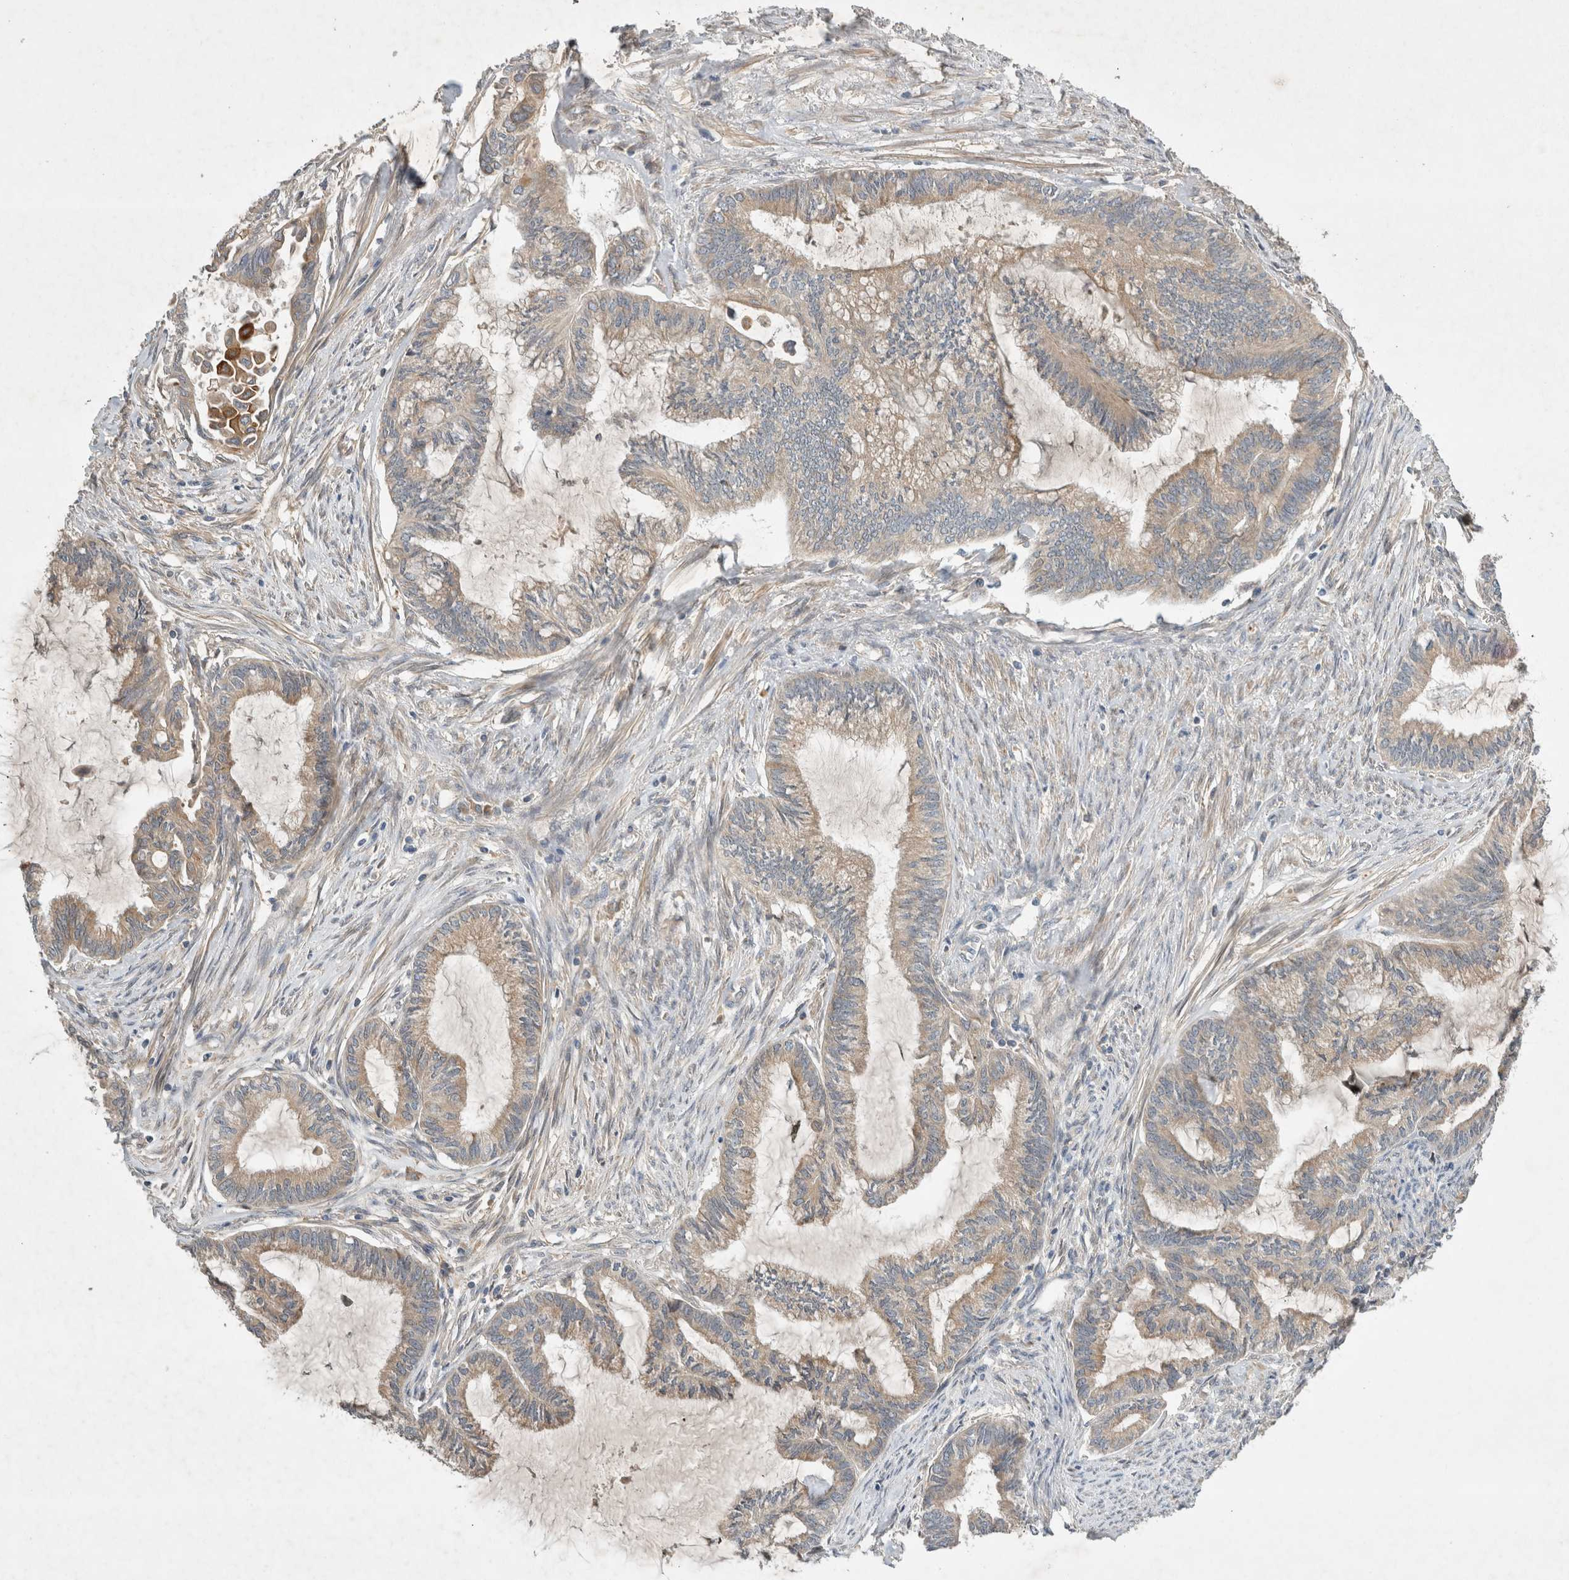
{"staining": {"intensity": "weak", "quantity": ">75%", "location": "cytoplasmic/membranous"}, "tissue": "endometrial cancer", "cell_type": "Tumor cells", "image_type": "cancer", "snomed": [{"axis": "morphology", "description": "Adenocarcinoma, NOS"}, {"axis": "topography", "description": "Endometrium"}], "caption": "The histopathology image shows a brown stain indicating the presence of a protein in the cytoplasmic/membranous of tumor cells in endometrial cancer (adenocarcinoma).", "gene": "ARMC9", "patient": {"sex": "female", "age": 86}}